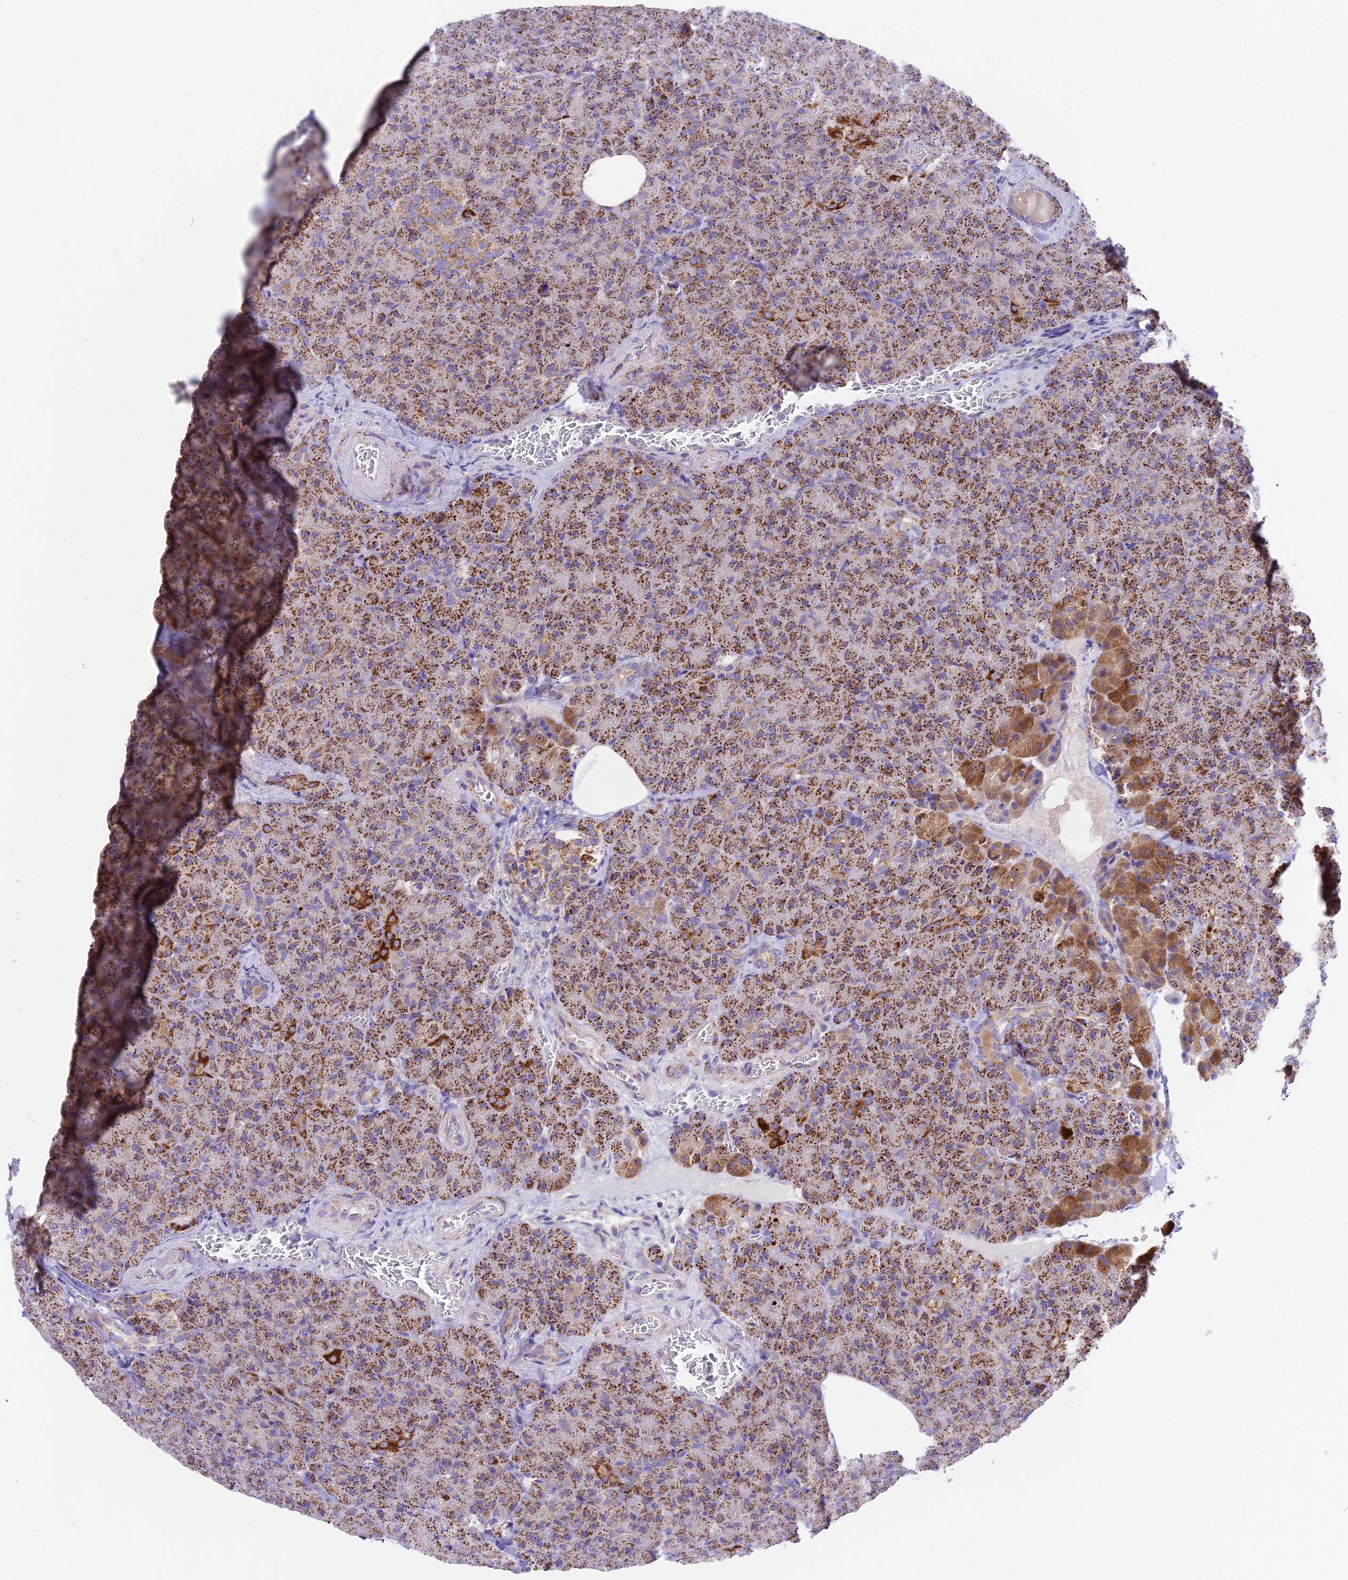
{"staining": {"intensity": "moderate", "quantity": ">75%", "location": "cytoplasmic/membranous"}, "tissue": "pancreas", "cell_type": "Exocrine glandular cells", "image_type": "normal", "snomed": [{"axis": "morphology", "description": "Normal tissue, NOS"}, {"axis": "topography", "description": "Pancreas"}], "caption": "This micrograph shows unremarkable pancreas stained with immunohistochemistry (IHC) to label a protein in brown. The cytoplasmic/membranous of exocrine glandular cells show moderate positivity for the protein. Nuclei are counter-stained blue.", "gene": "HSDL2", "patient": {"sex": "female", "age": 74}}